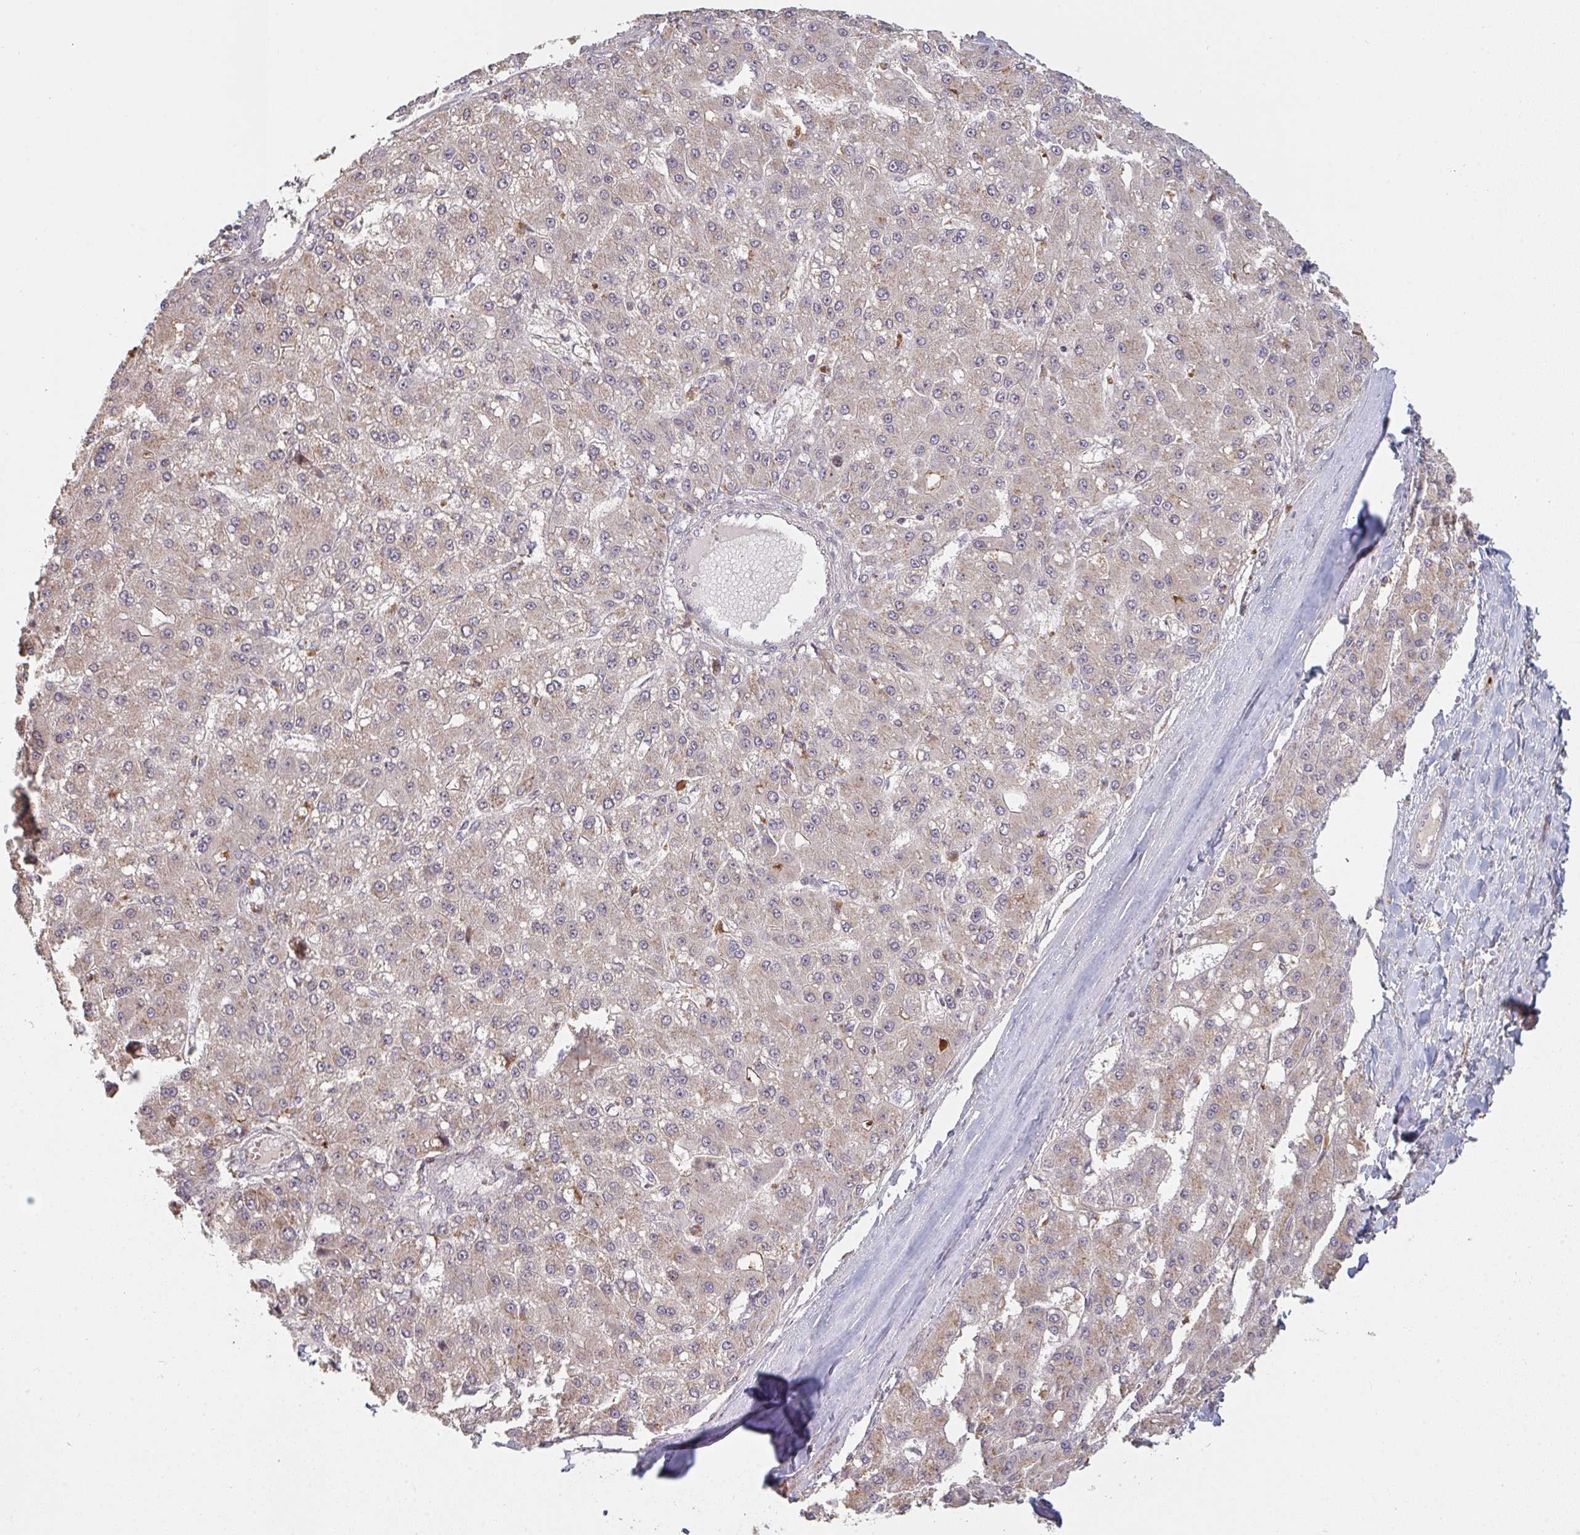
{"staining": {"intensity": "weak", "quantity": "25%-75%", "location": "cytoplasmic/membranous"}, "tissue": "liver cancer", "cell_type": "Tumor cells", "image_type": "cancer", "snomed": [{"axis": "morphology", "description": "Carcinoma, Hepatocellular, NOS"}, {"axis": "topography", "description": "Liver"}], "caption": "Tumor cells exhibit low levels of weak cytoplasmic/membranous positivity in about 25%-75% of cells in human liver cancer (hepatocellular carcinoma).", "gene": "DCST1", "patient": {"sex": "male", "age": 67}}